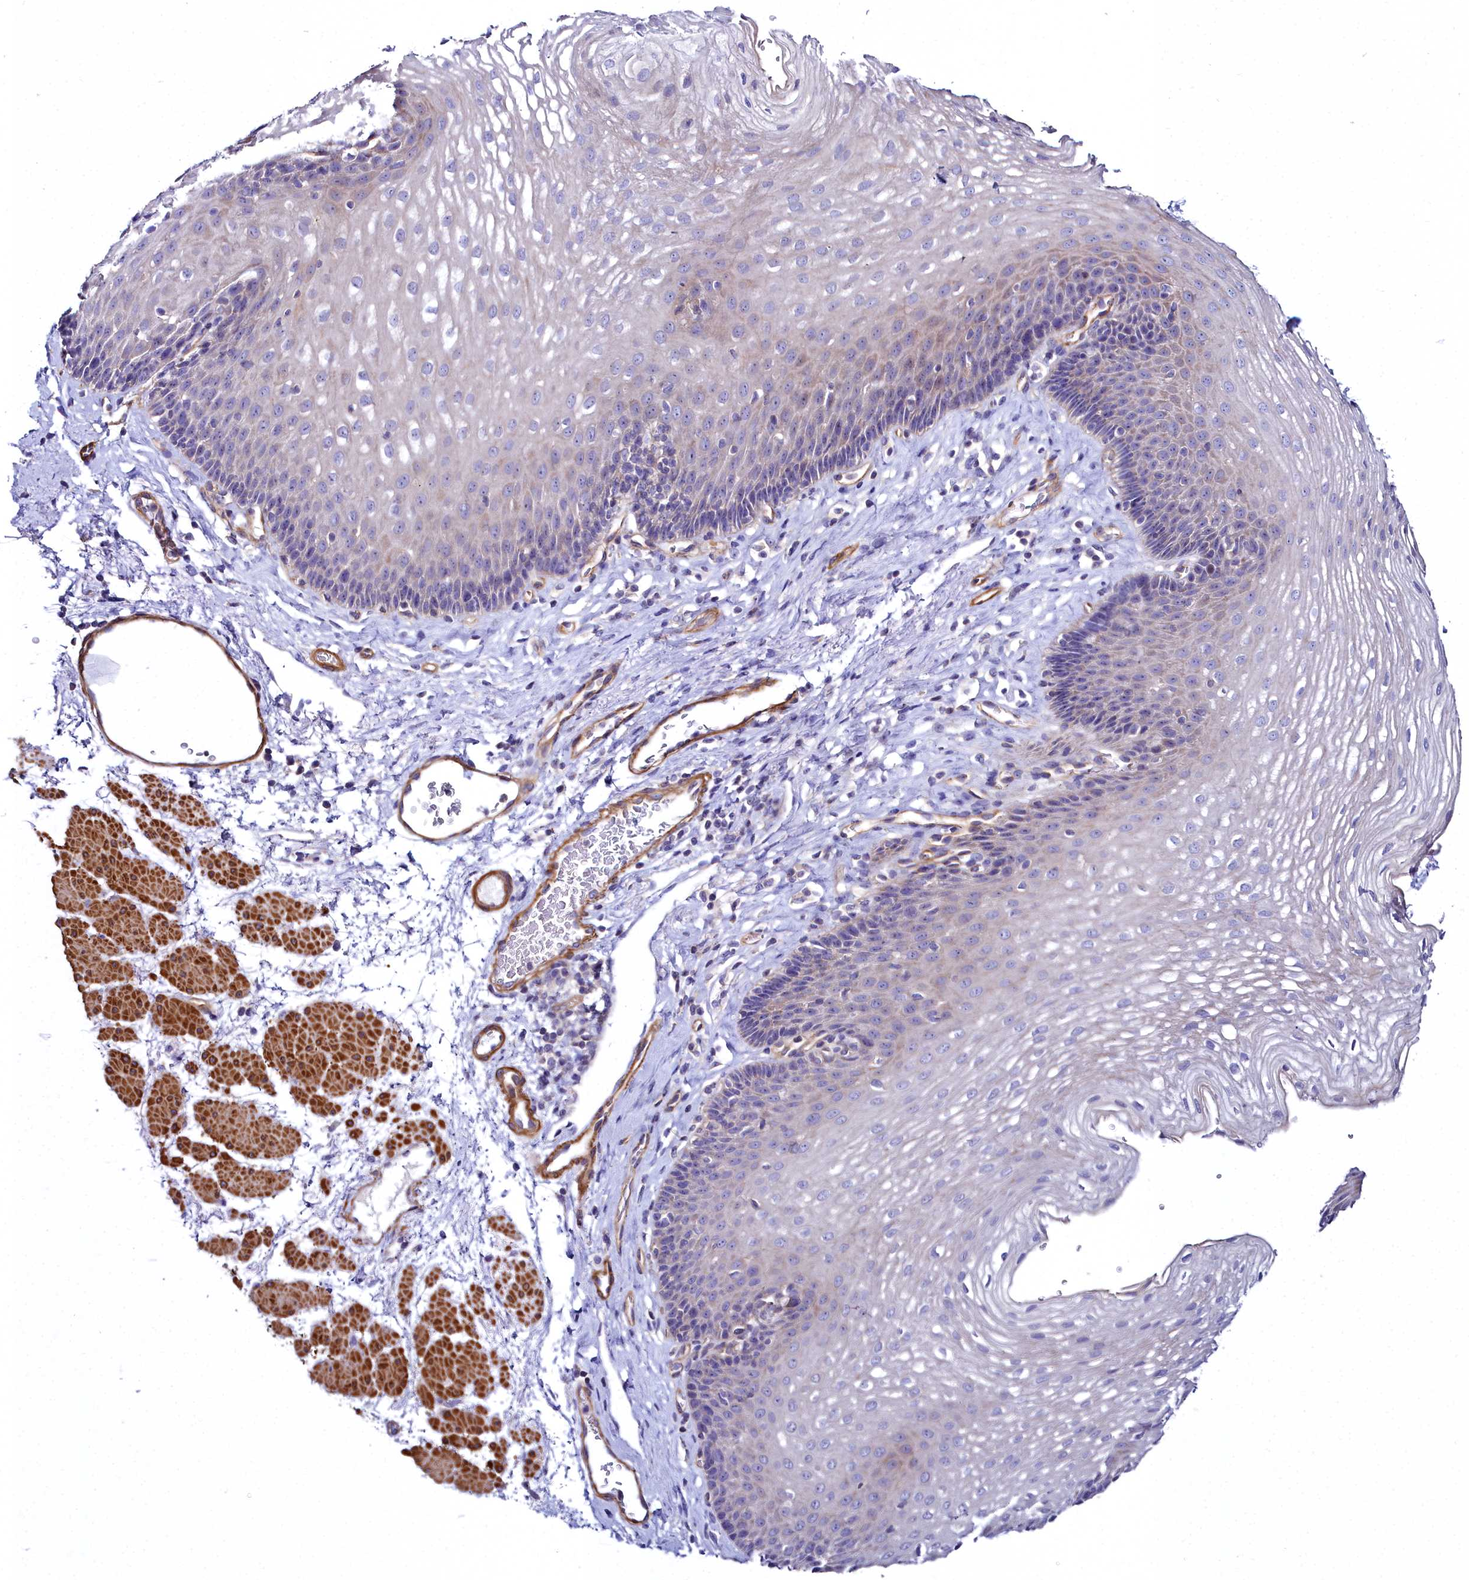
{"staining": {"intensity": "weak", "quantity": "<25%", "location": "cytoplasmic/membranous"}, "tissue": "esophagus", "cell_type": "Squamous epithelial cells", "image_type": "normal", "snomed": [{"axis": "morphology", "description": "Normal tissue, NOS"}, {"axis": "topography", "description": "Esophagus"}], "caption": "Immunohistochemical staining of normal esophagus shows no significant expression in squamous epithelial cells.", "gene": "FADS3", "patient": {"sex": "female", "age": 66}}